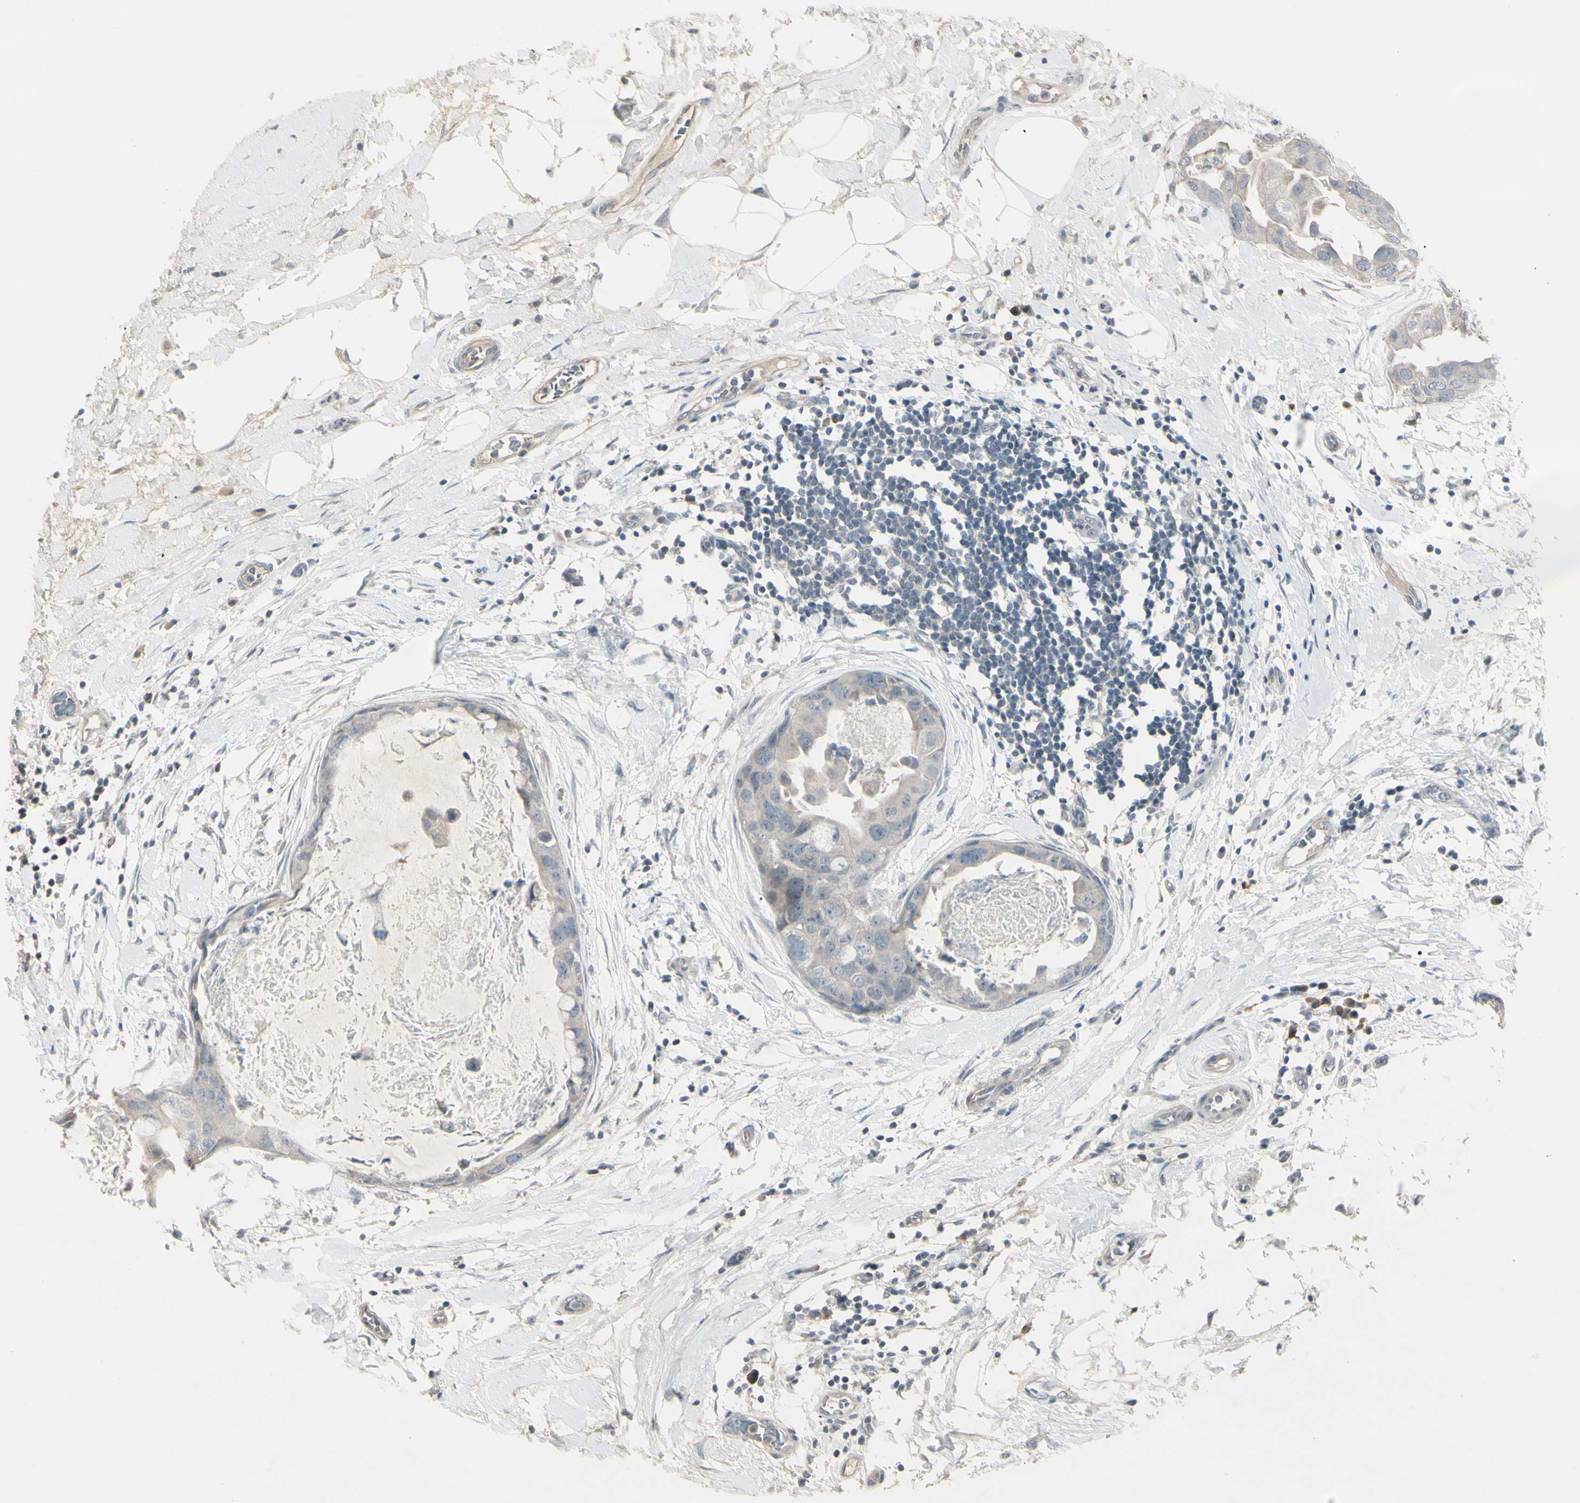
{"staining": {"intensity": "weak", "quantity": "<25%", "location": "cytoplasmic/membranous"}, "tissue": "breast cancer", "cell_type": "Tumor cells", "image_type": "cancer", "snomed": [{"axis": "morphology", "description": "Duct carcinoma"}, {"axis": "topography", "description": "Breast"}], "caption": "This is a image of immunohistochemistry (IHC) staining of breast intraductal carcinoma, which shows no positivity in tumor cells.", "gene": "PIAS4", "patient": {"sex": "female", "age": 40}}